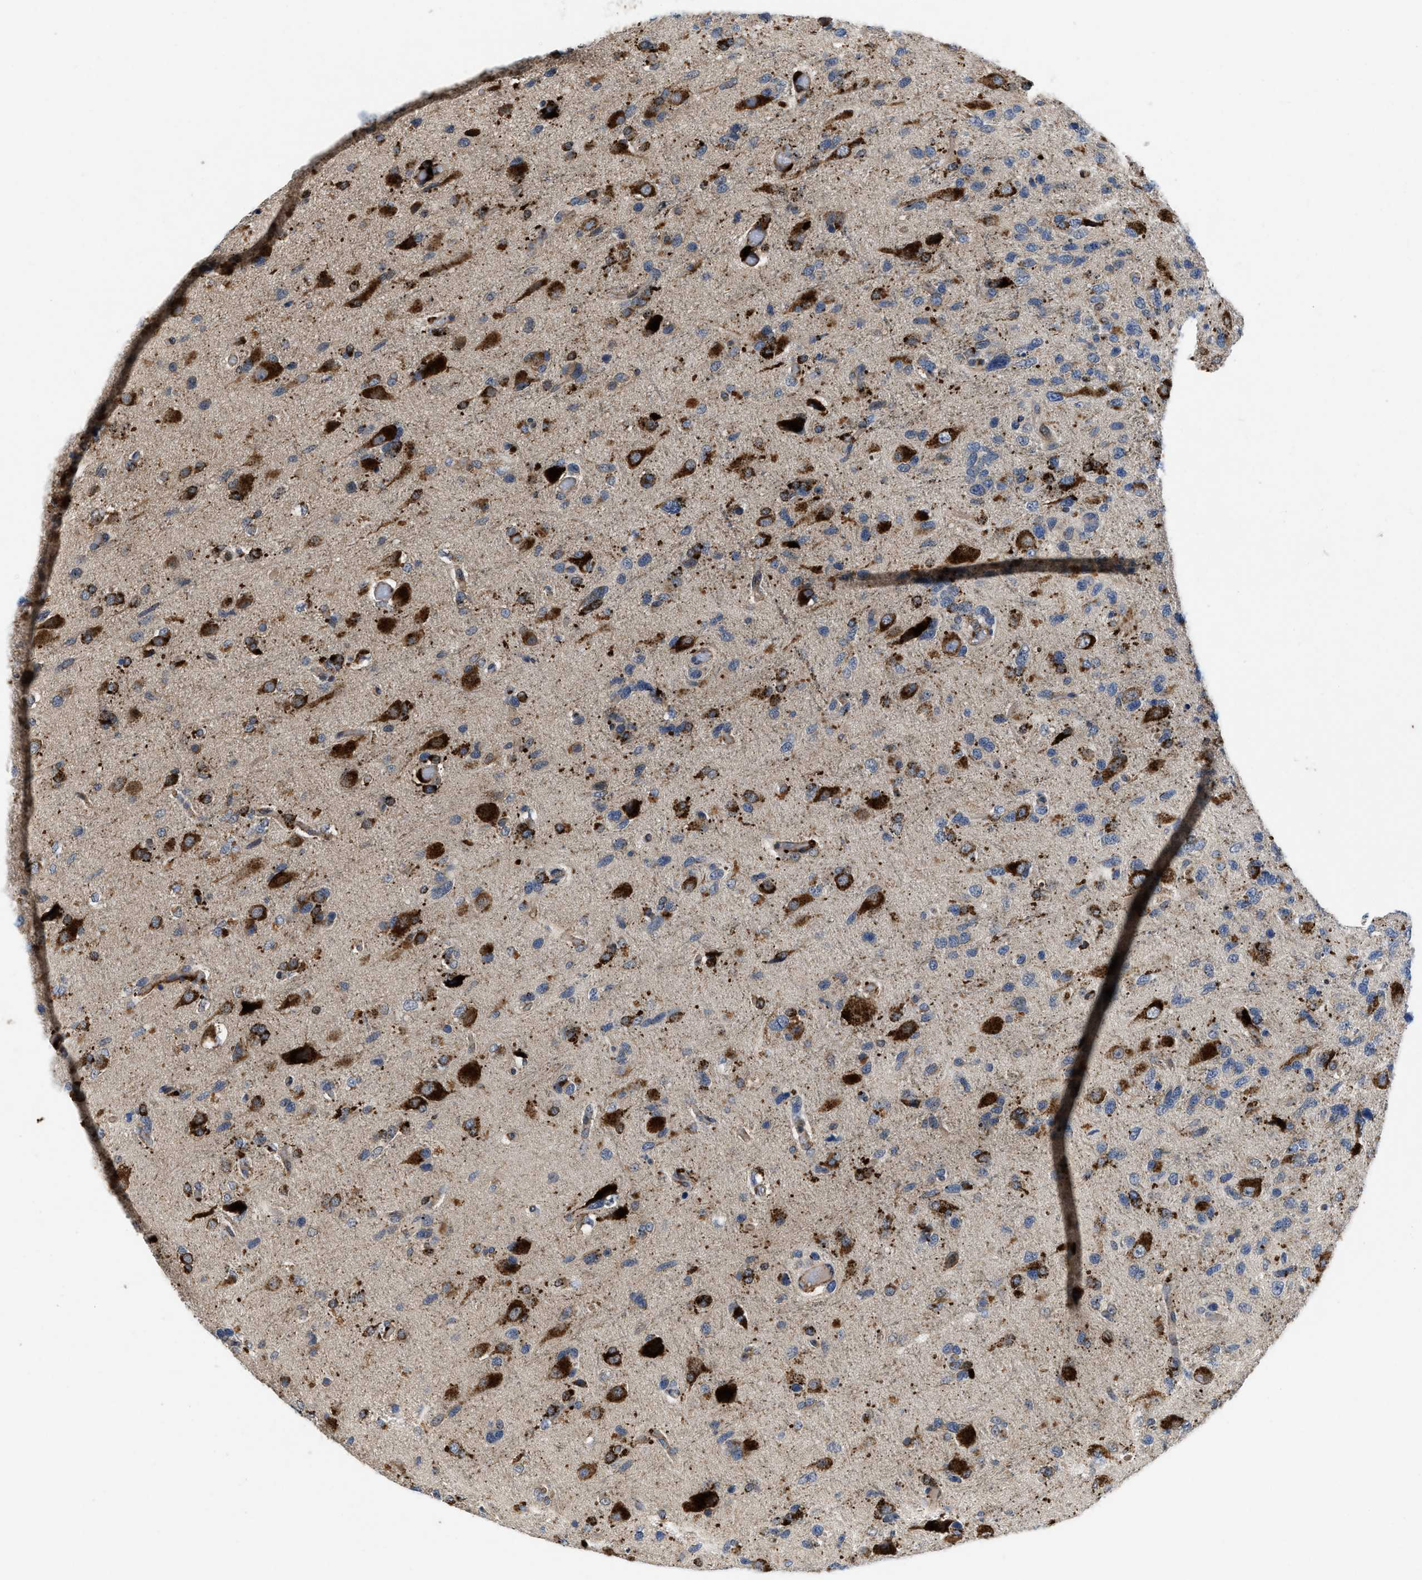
{"staining": {"intensity": "moderate", "quantity": "25%-75%", "location": "cytoplasmic/membranous"}, "tissue": "glioma", "cell_type": "Tumor cells", "image_type": "cancer", "snomed": [{"axis": "morphology", "description": "Glioma, malignant, High grade"}, {"axis": "topography", "description": "Brain"}], "caption": "Human glioma stained with a brown dye displays moderate cytoplasmic/membranous positive positivity in about 25%-75% of tumor cells.", "gene": "ENPP4", "patient": {"sex": "female", "age": 58}}